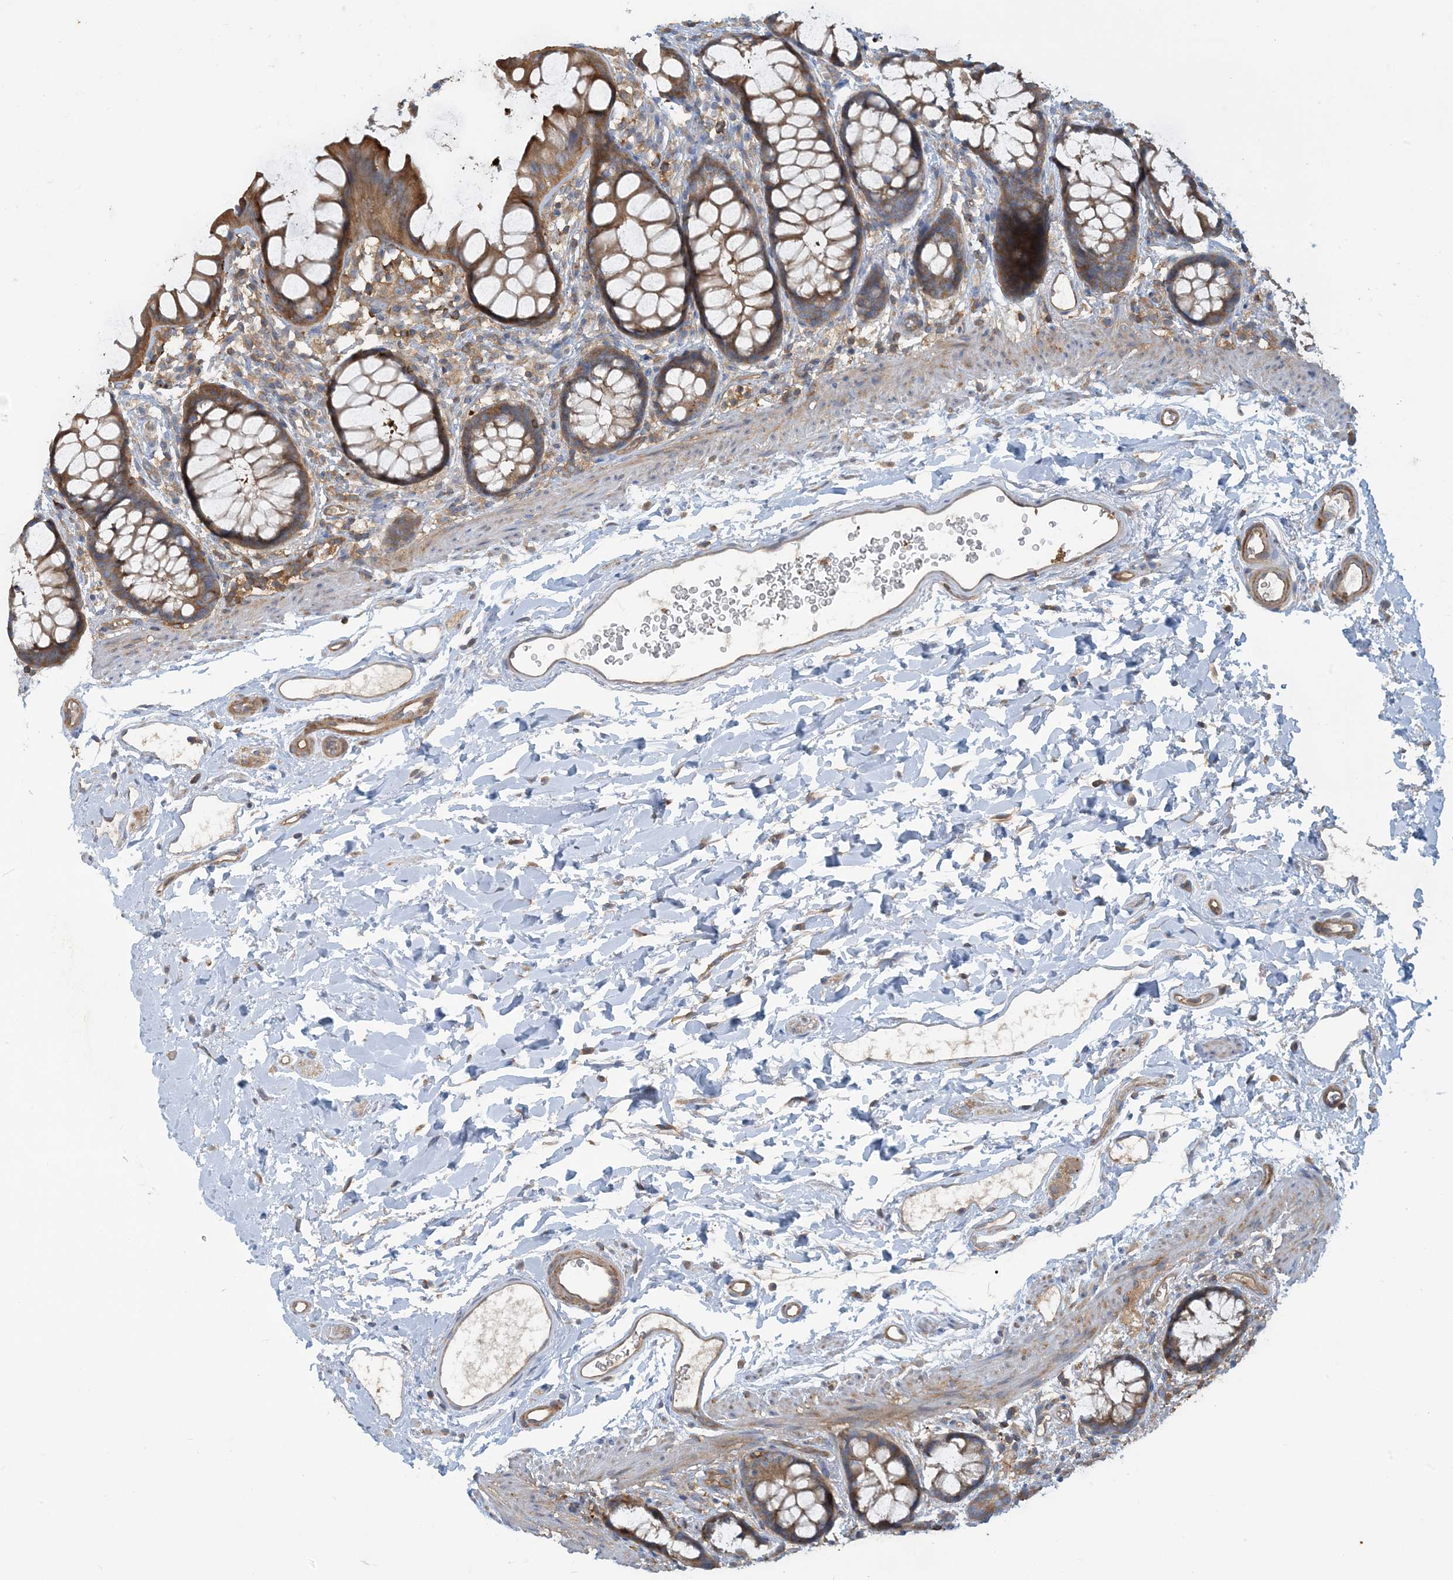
{"staining": {"intensity": "weak", "quantity": ">75%", "location": "cytoplasmic/membranous"}, "tissue": "rectum", "cell_type": "Glandular cells", "image_type": "normal", "snomed": [{"axis": "morphology", "description": "Normal tissue, NOS"}, {"axis": "topography", "description": "Rectum"}], "caption": "An immunohistochemistry image of benign tissue is shown. Protein staining in brown highlights weak cytoplasmic/membranous positivity in rectum within glandular cells.", "gene": "SFMBT2", "patient": {"sex": "female", "age": 65}}